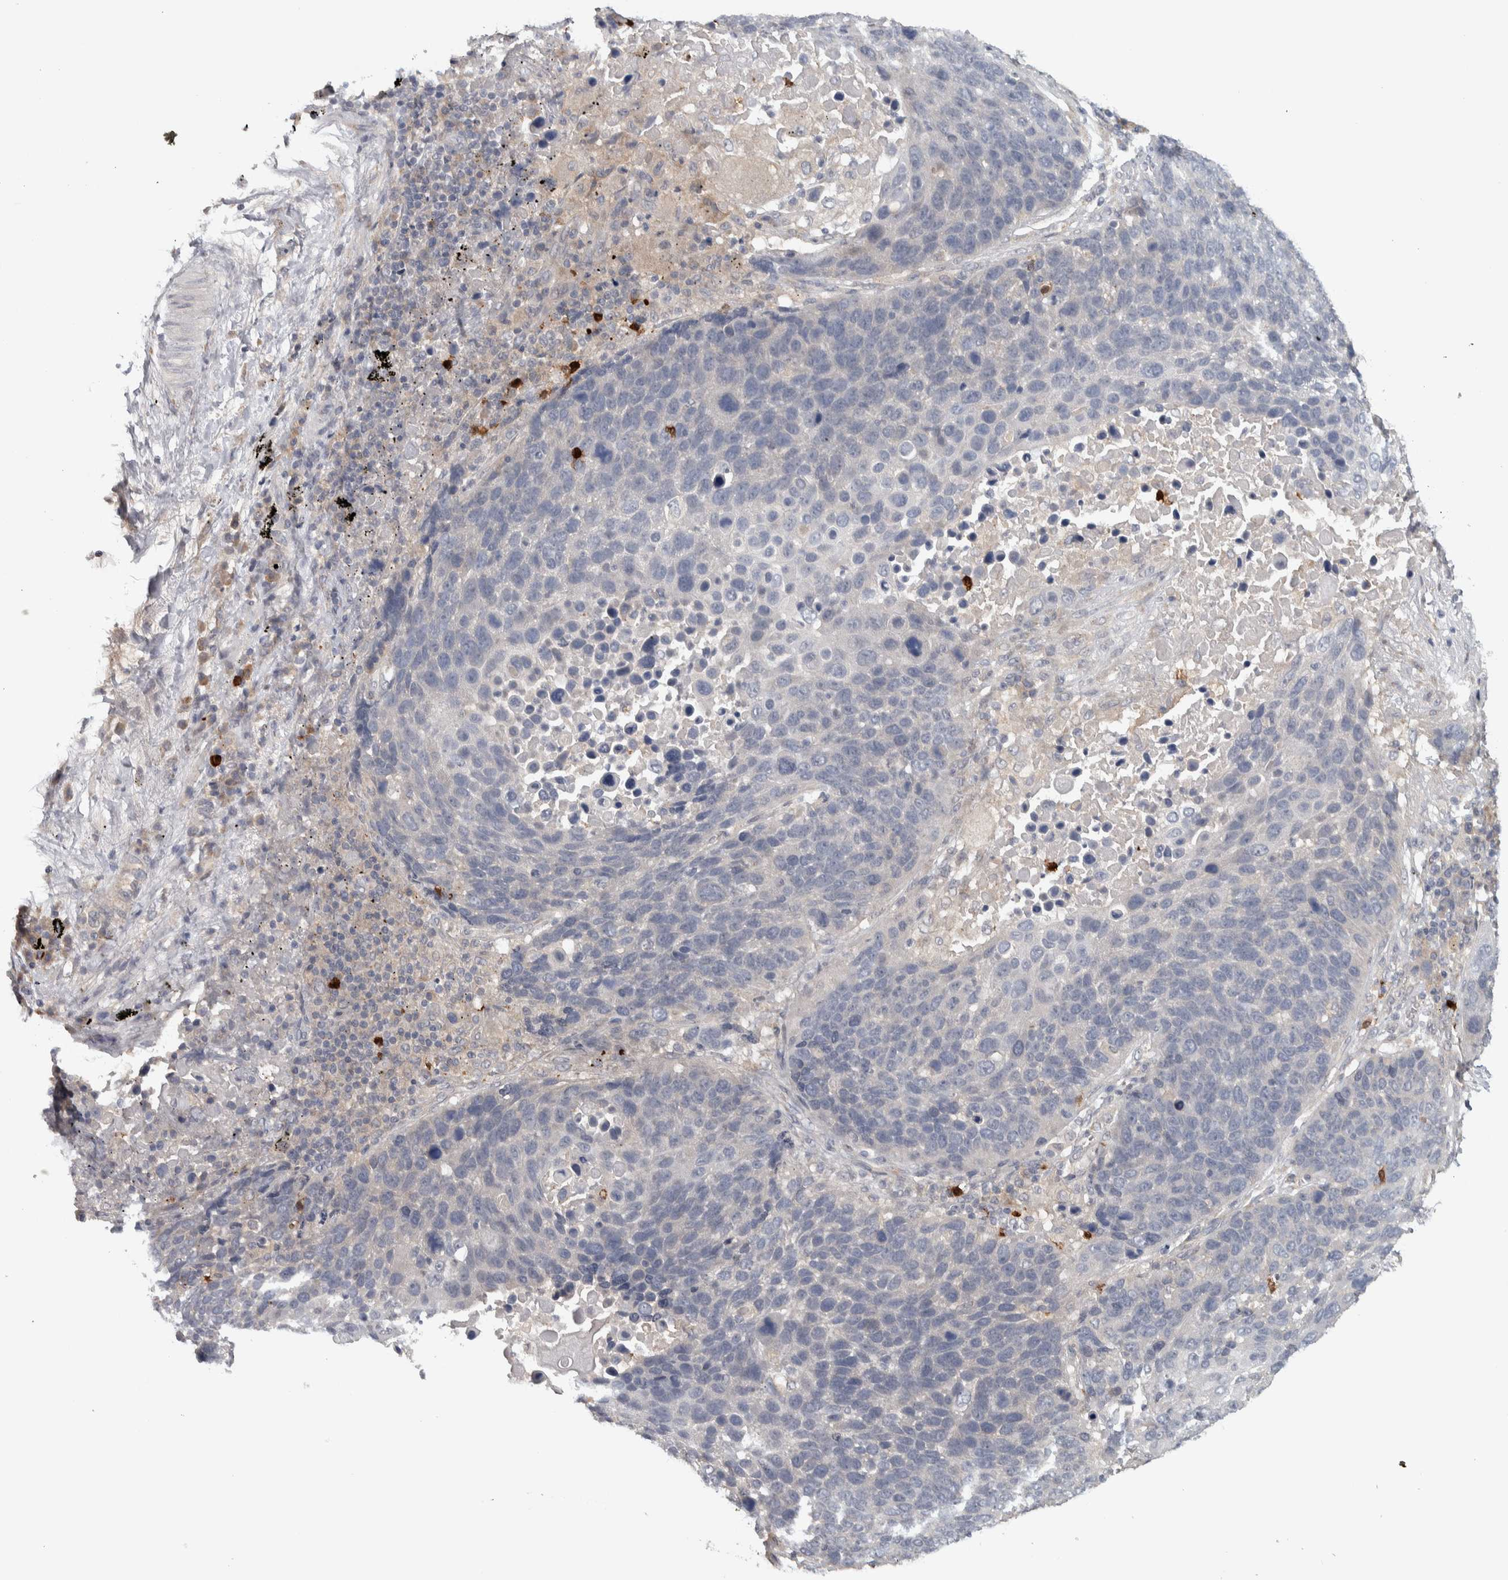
{"staining": {"intensity": "negative", "quantity": "none", "location": "none"}, "tissue": "lung cancer", "cell_type": "Tumor cells", "image_type": "cancer", "snomed": [{"axis": "morphology", "description": "Squamous cell carcinoma, NOS"}, {"axis": "topography", "description": "Lung"}], "caption": "Lung cancer was stained to show a protein in brown. There is no significant expression in tumor cells. (Stains: DAB (3,3'-diaminobenzidine) immunohistochemistry with hematoxylin counter stain, Microscopy: brightfield microscopy at high magnification).", "gene": "ADPRM", "patient": {"sex": "male", "age": 66}}